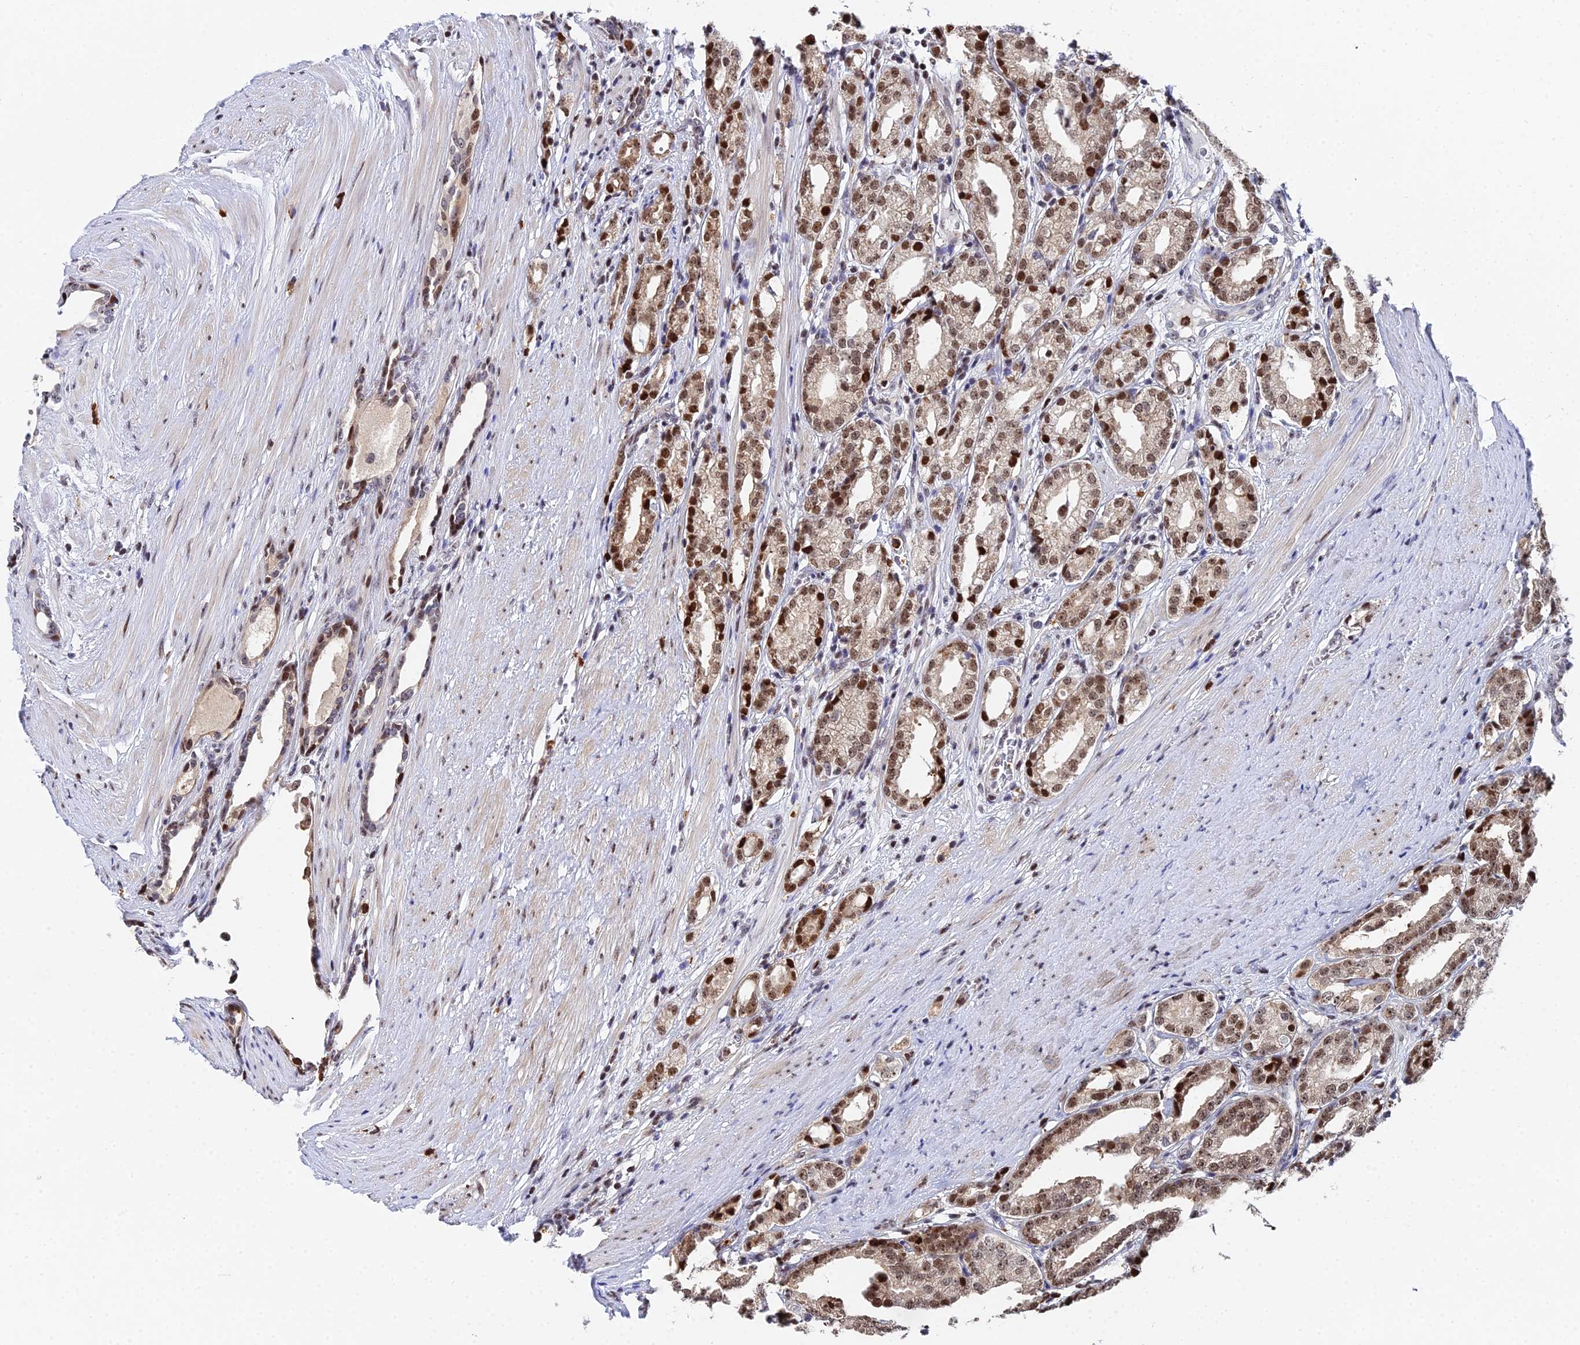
{"staining": {"intensity": "moderate", "quantity": ">75%", "location": "cytoplasmic/membranous,nuclear"}, "tissue": "prostate cancer", "cell_type": "Tumor cells", "image_type": "cancer", "snomed": [{"axis": "morphology", "description": "Adenocarcinoma, High grade"}, {"axis": "topography", "description": "Prostate"}], "caption": "DAB (3,3'-diaminobenzidine) immunohistochemical staining of human high-grade adenocarcinoma (prostate) shows moderate cytoplasmic/membranous and nuclear protein positivity in approximately >75% of tumor cells.", "gene": "TIFA", "patient": {"sex": "male", "age": 69}}